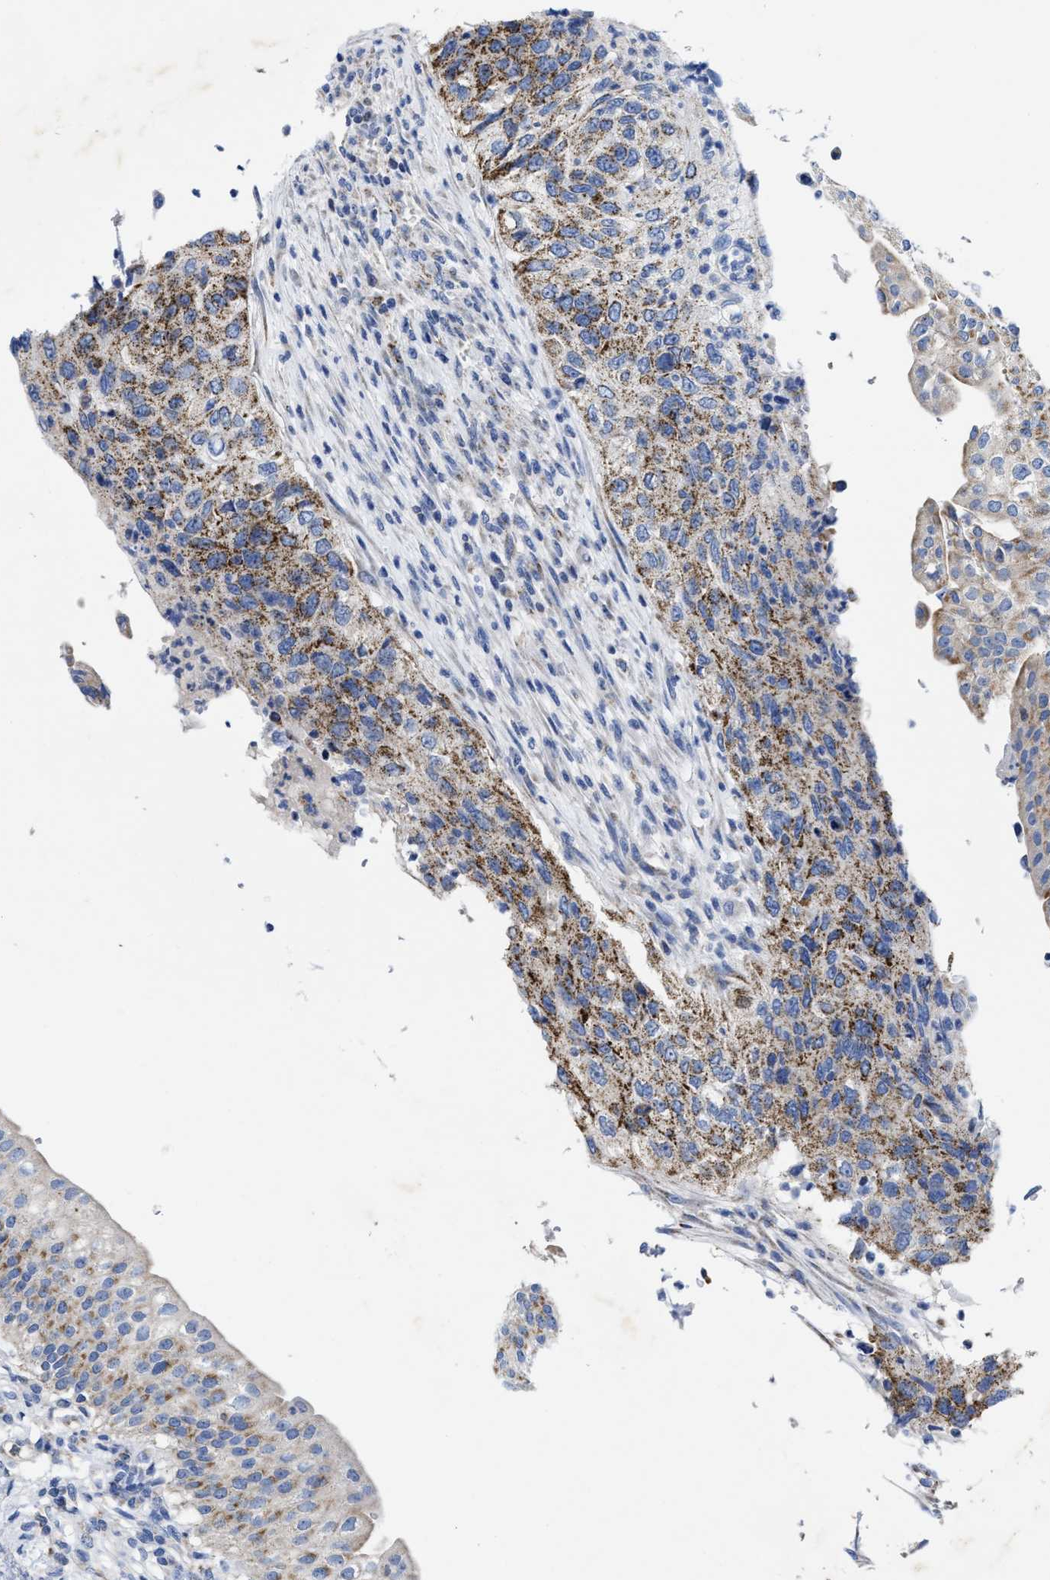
{"staining": {"intensity": "moderate", "quantity": ">75%", "location": "cytoplasmic/membranous"}, "tissue": "urinary bladder", "cell_type": "Urothelial cells", "image_type": "normal", "snomed": [{"axis": "morphology", "description": "Normal tissue, NOS"}, {"axis": "topography", "description": "Urinary bladder"}], "caption": "DAB (3,3'-diaminobenzidine) immunohistochemical staining of normal human urinary bladder exhibits moderate cytoplasmic/membranous protein expression in about >75% of urothelial cells.", "gene": "TBRG4", "patient": {"sex": "female", "age": 60}}